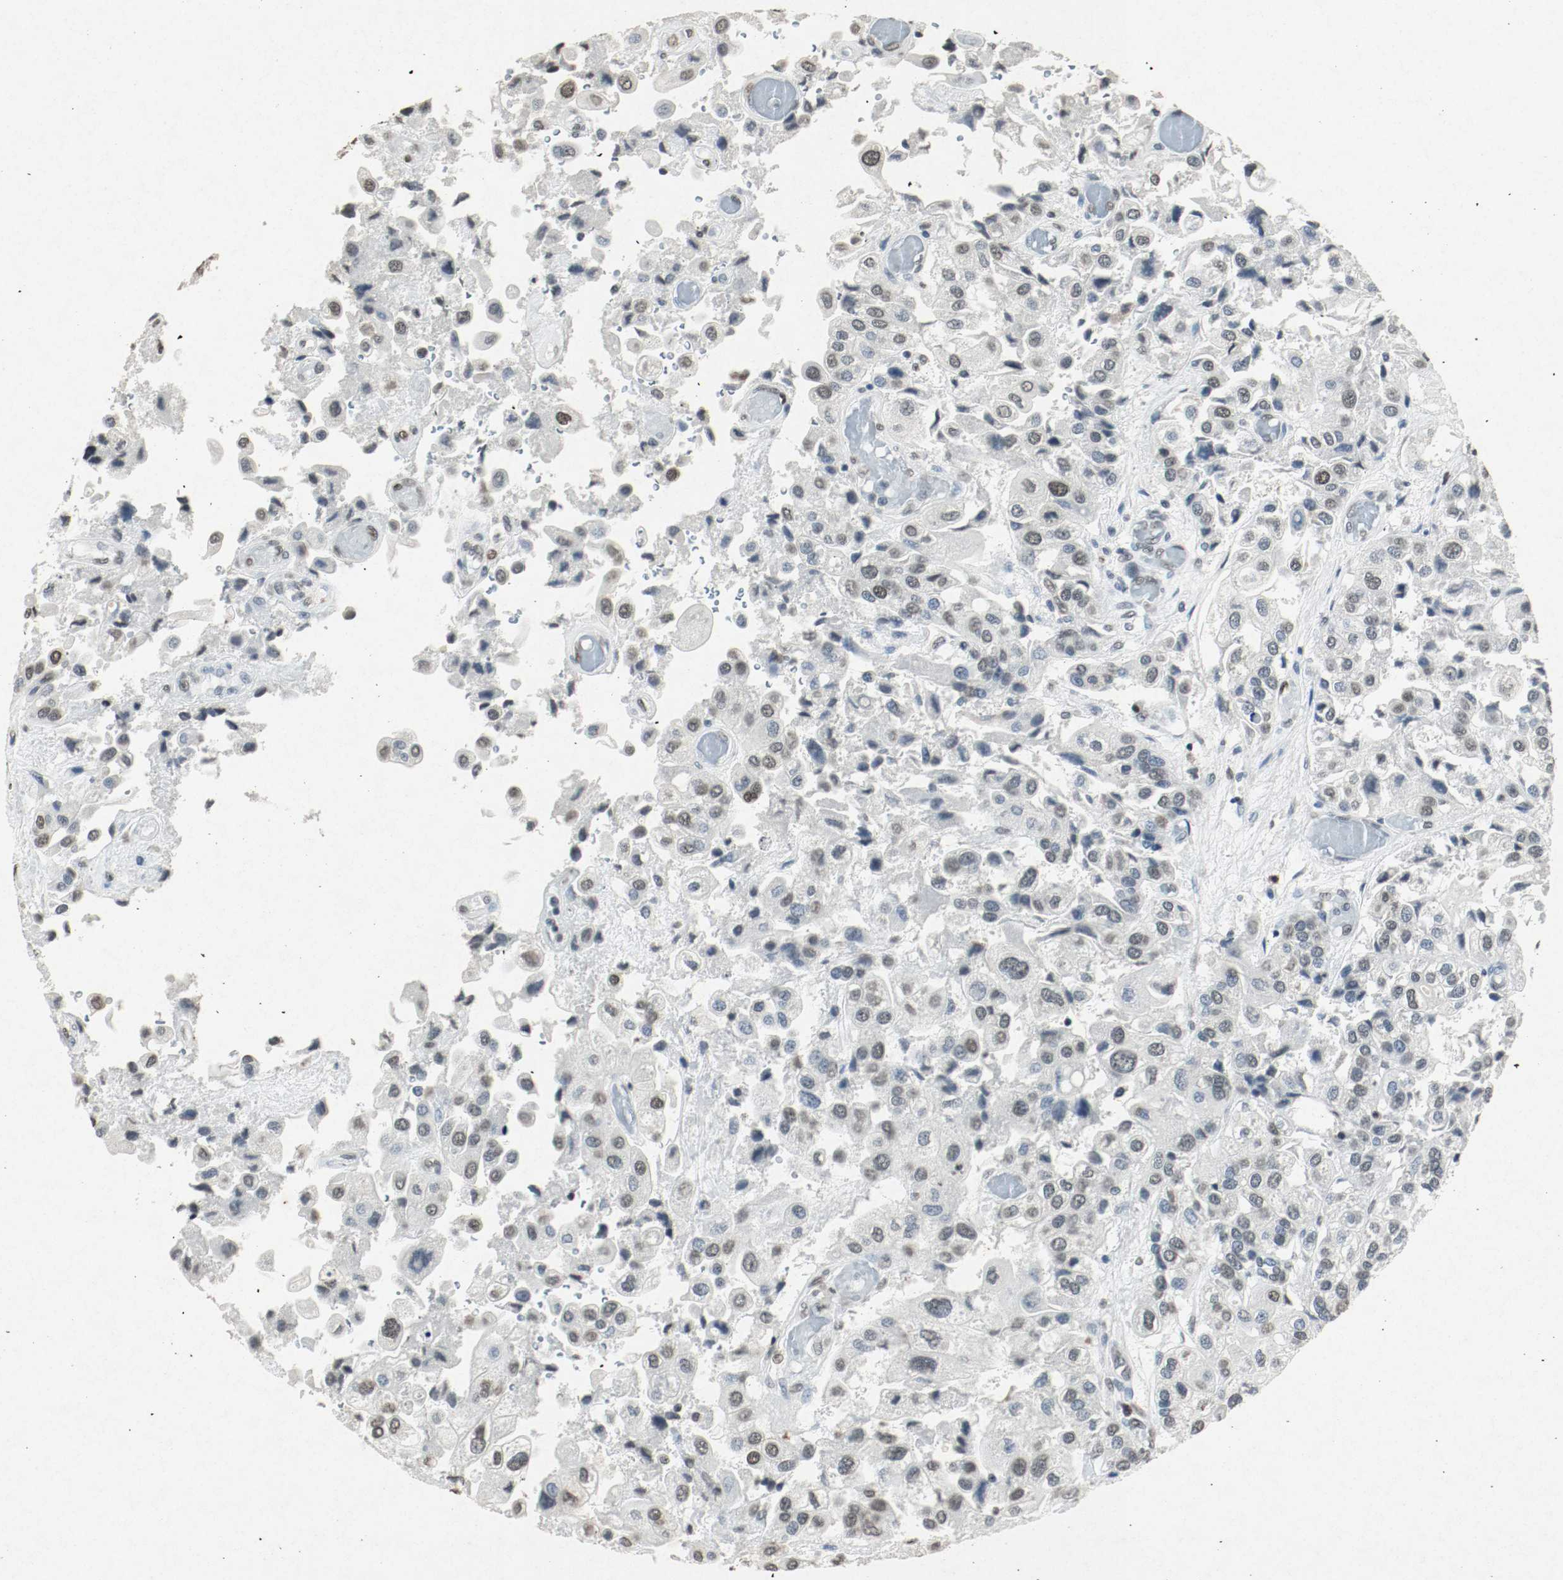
{"staining": {"intensity": "weak", "quantity": ">75%", "location": "nuclear"}, "tissue": "urothelial cancer", "cell_type": "Tumor cells", "image_type": "cancer", "snomed": [{"axis": "morphology", "description": "Urothelial carcinoma, High grade"}, {"axis": "topography", "description": "Urinary bladder"}], "caption": "This is an image of immunohistochemistry (IHC) staining of high-grade urothelial carcinoma, which shows weak positivity in the nuclear of tumor cells.", "gene": "DNMT1", "patient": {"sex": "female", "age": 64}}